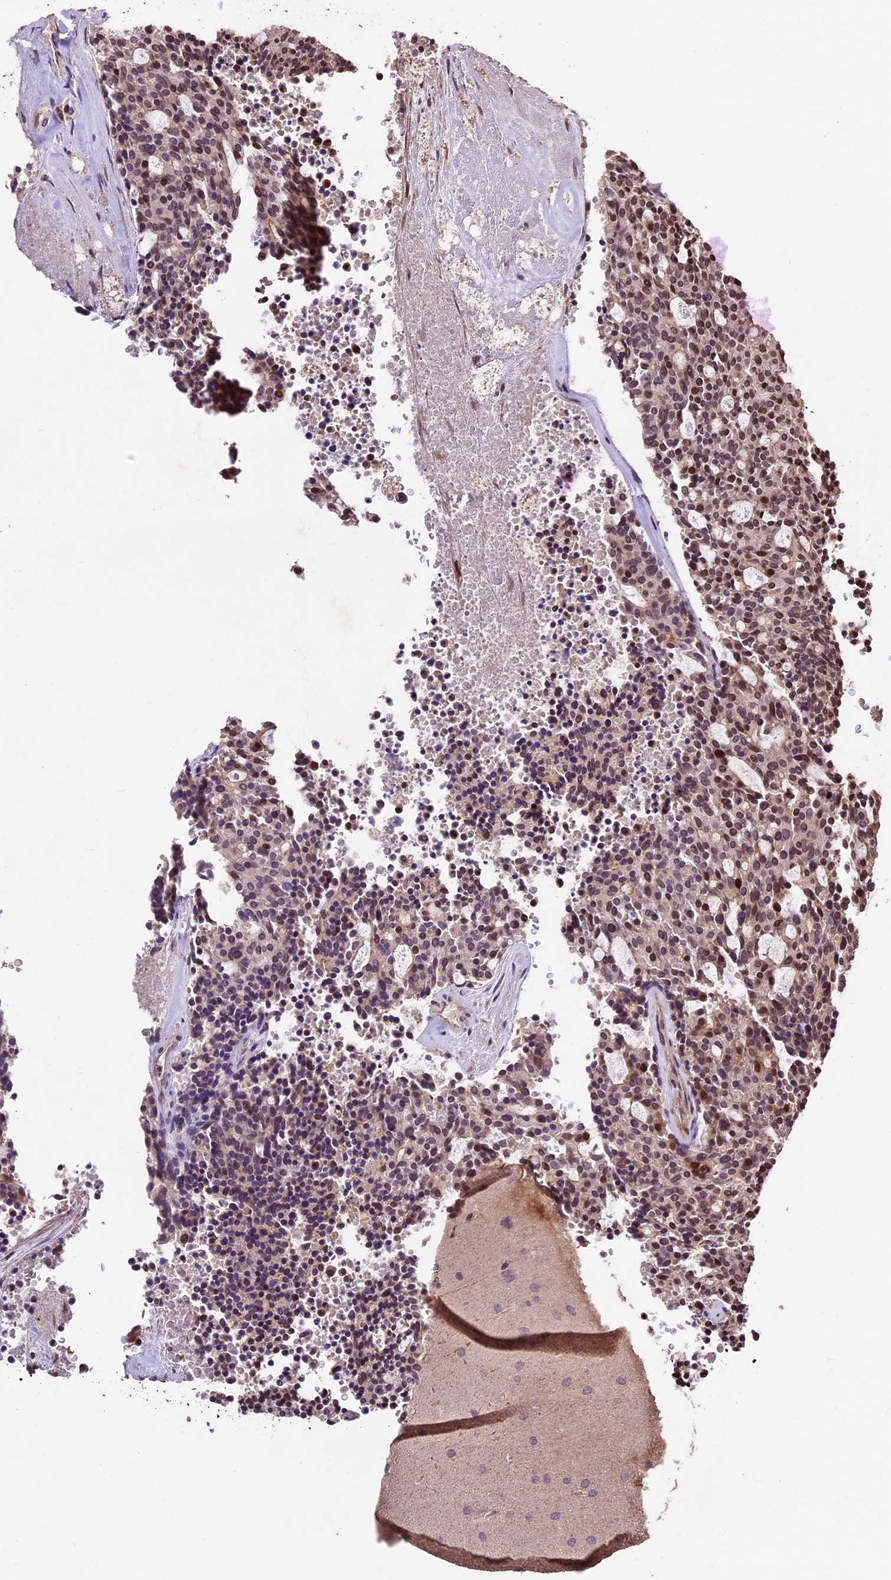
{"staining": {"intensity": "moderate", "quantity": "<25%", "location": "nuclear"}, "tissue": "carcinoid", "cell_type": "Tumor cells", "image_type": "cancer", "snomed": [{"axis": "morphology", "description": "Carcinoid, malignant, NOS"}, {"axis": "topography", "description": "Pancreas"}], "caption": "Immunohistochemical staining of human carcinoid exhibits low levels of moderate nuclear protein staining in about <25% of tumor cells.", "gene": "CDKN2AIP", "patient": {"sex": "female", "age": 54}}